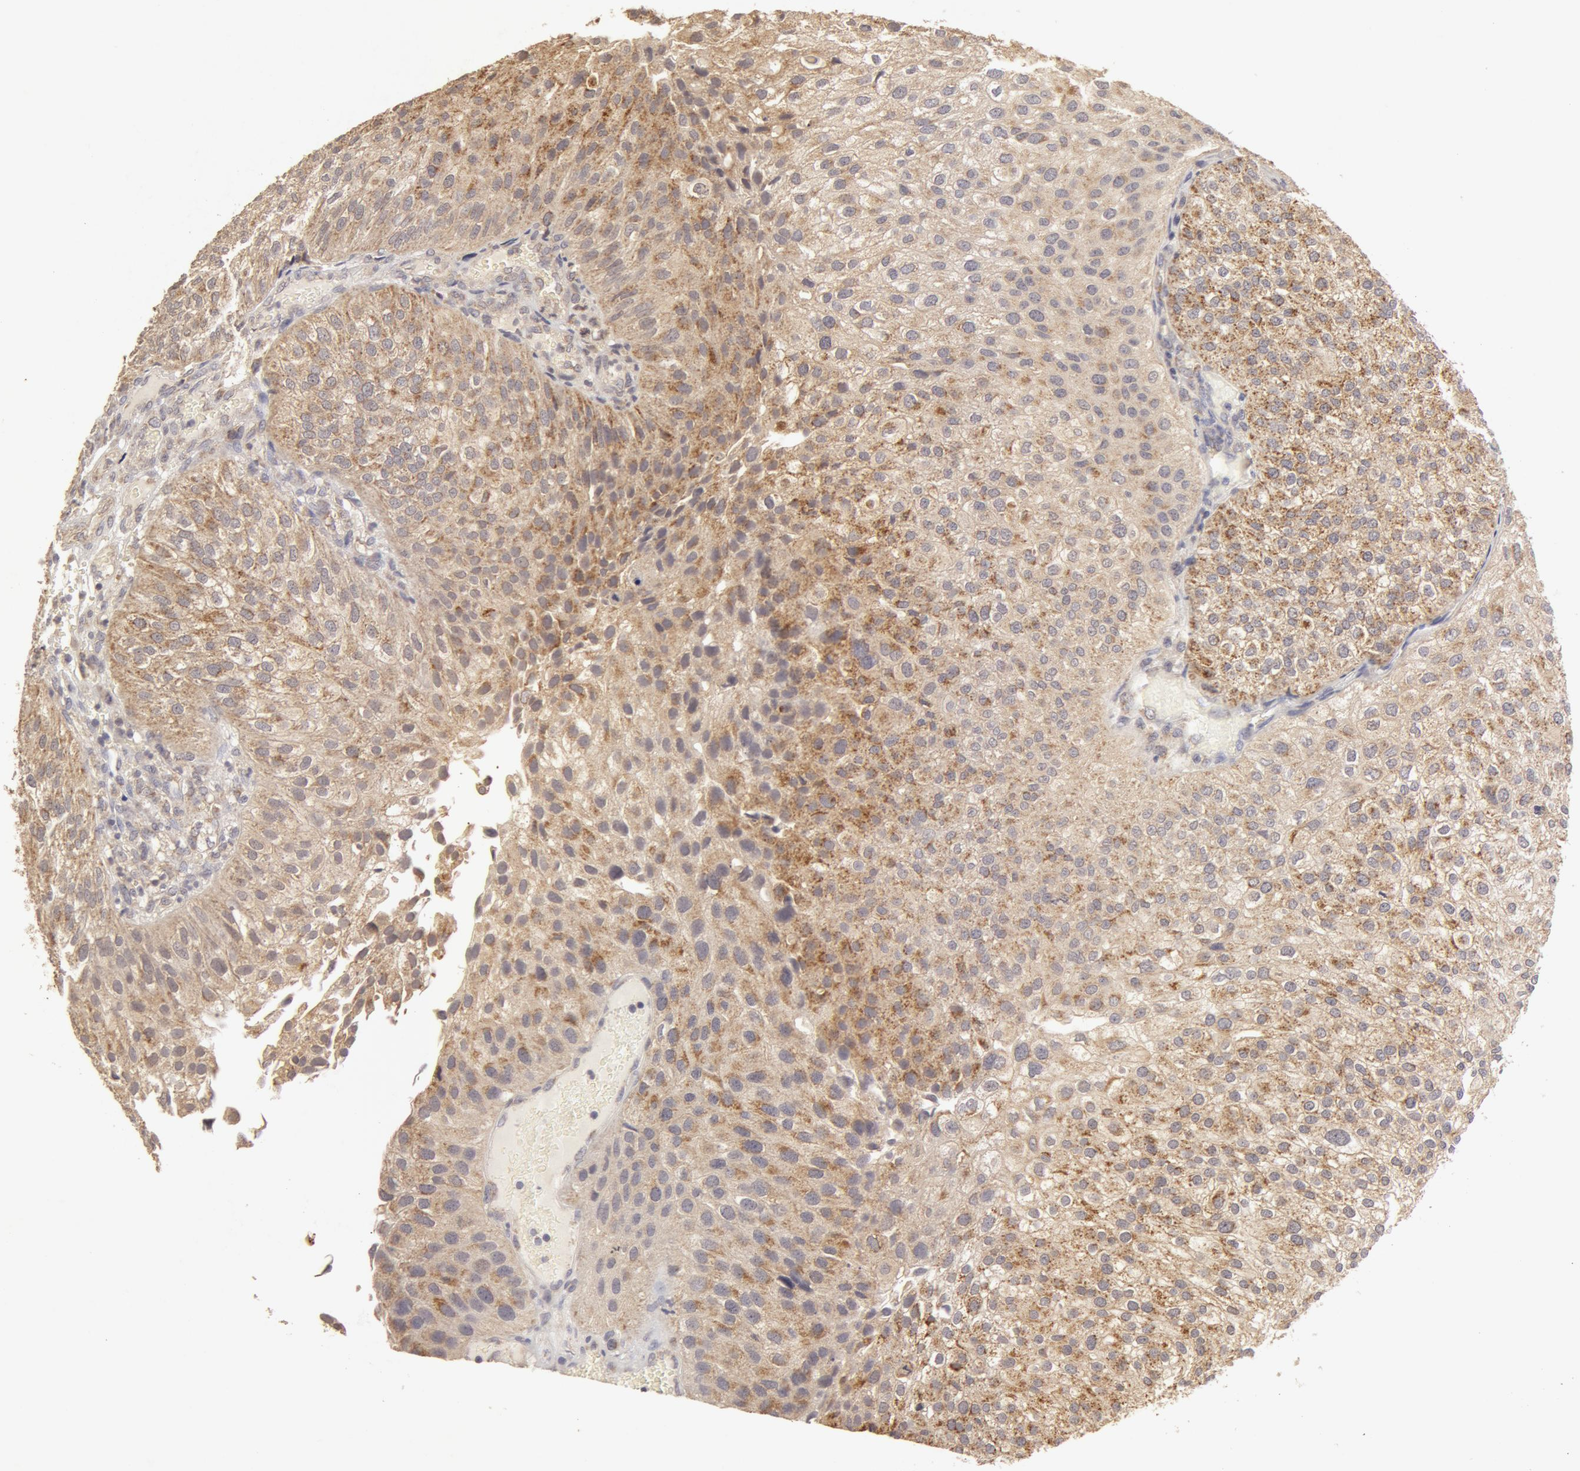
{"staining": {"intensity": "weak", "quantity": ">75%", "location": "cytoplasmic/membranous"}, "tissue": "urothelial cancer", "cell_type": "Tumor cells", "image_type": "cancer", "snomed": [{"axis": "morphology", "description": "Urothelial carcinoma, Low grade"}, {"axis": "topography", "description": "Urinary bladder"}], "caption": "Urothelial cancer tissue exhibits weak cytoplasmic/membranous staining in about >75% of tumor cells", "gene": "ADPRH", "patient": {"sex": "female", "age": 89}}